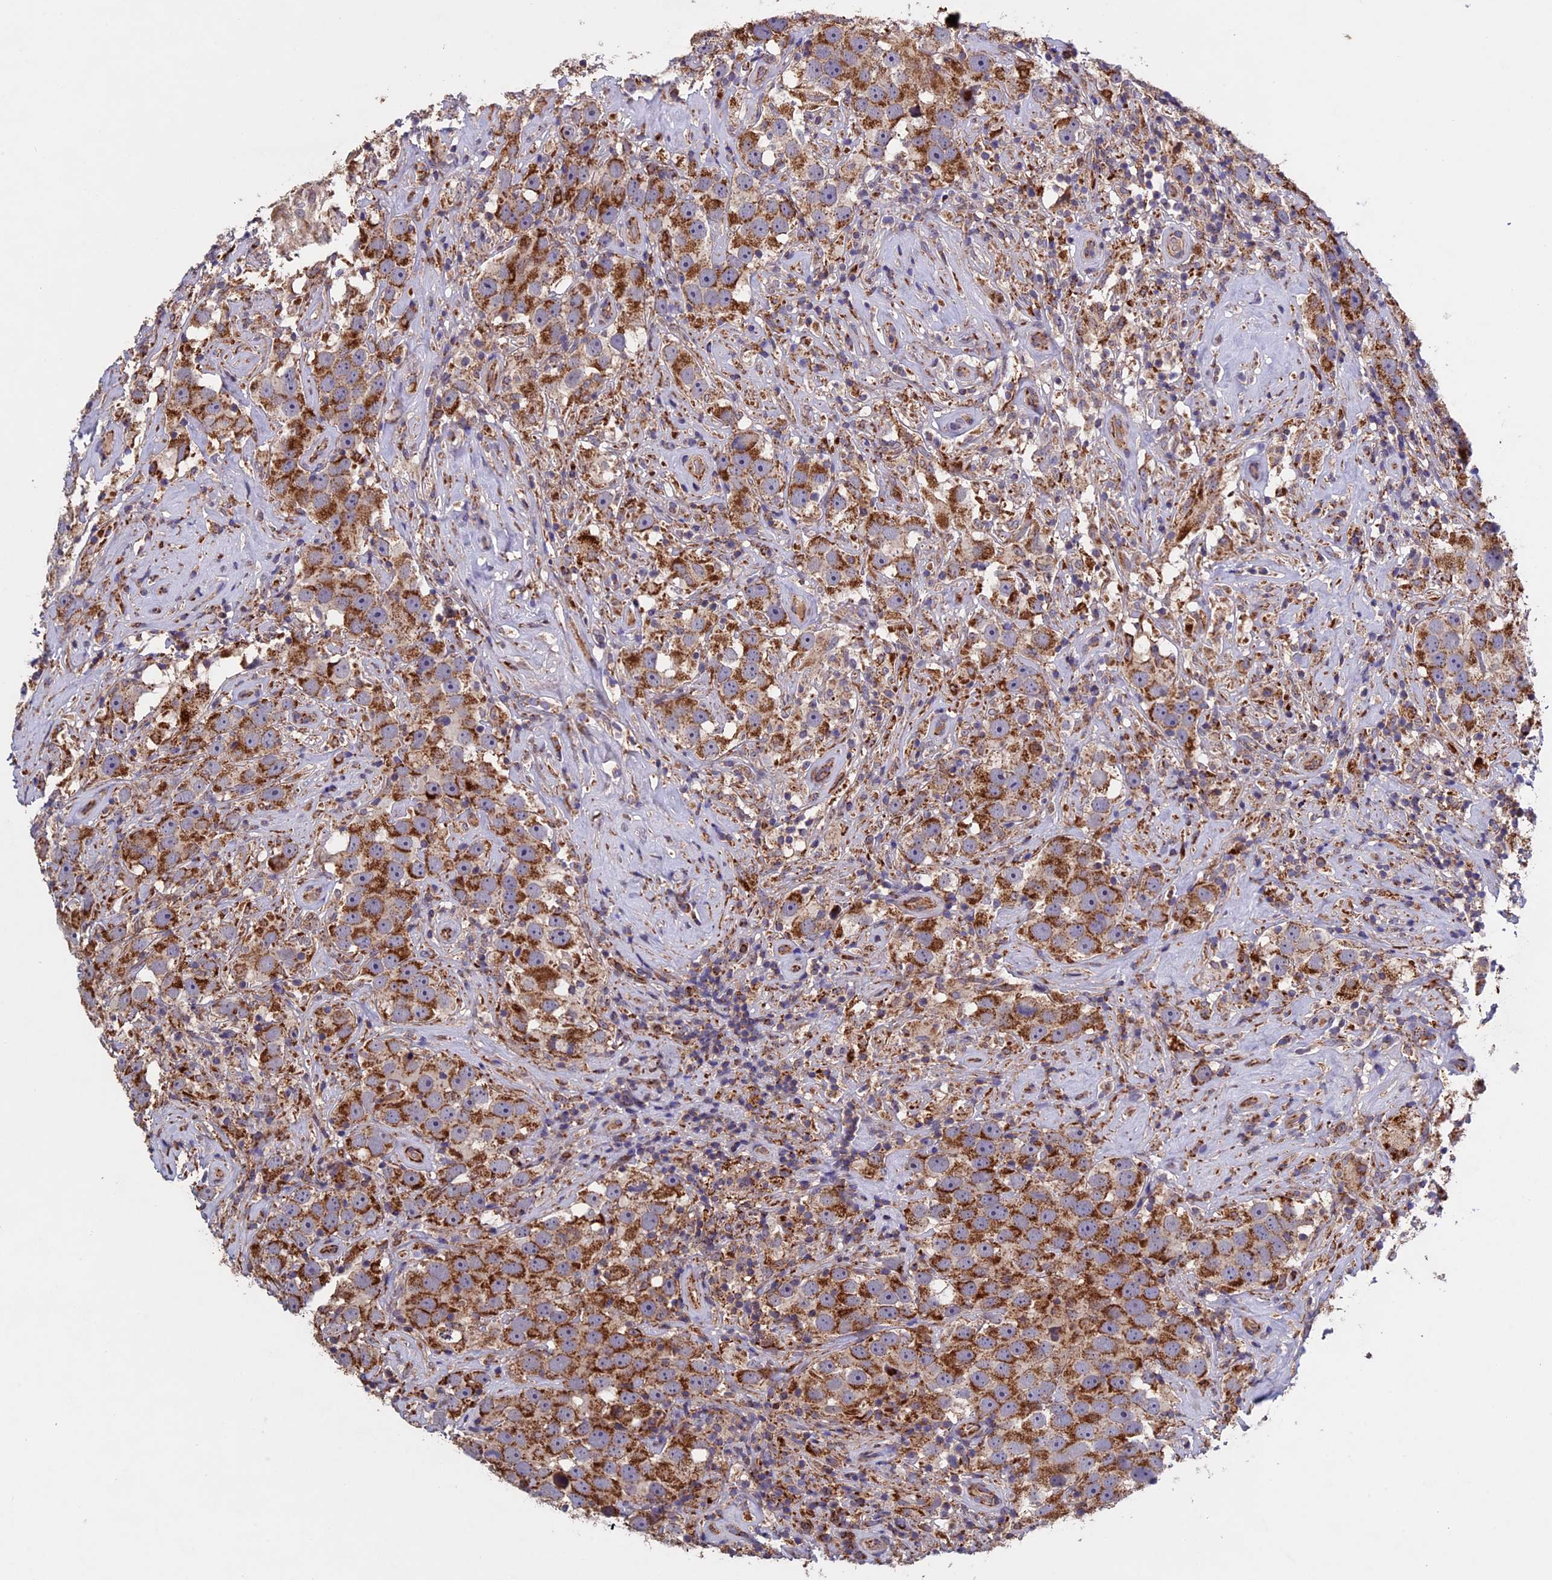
{"staining": {"intensity": "moderate", "quantity": ">75%", "location": "cytoplasmic/membranous"}, "tissue": "testis cancer", "cell_type": "Tumor cells", "image_type": "cancer", "snomed": [{"axis": "morphology", "description": "Seminoma, NOS"}, {"axis": "topography", "description": "Testis"}], "caption": "Protein expression analysis of testis cancer (seminoma) displays moderate cytoplasmic/membranous staining in about >75% of tumor cells.", "gene": "RNF17", "patient": {"sex": "male", "age": 49}}